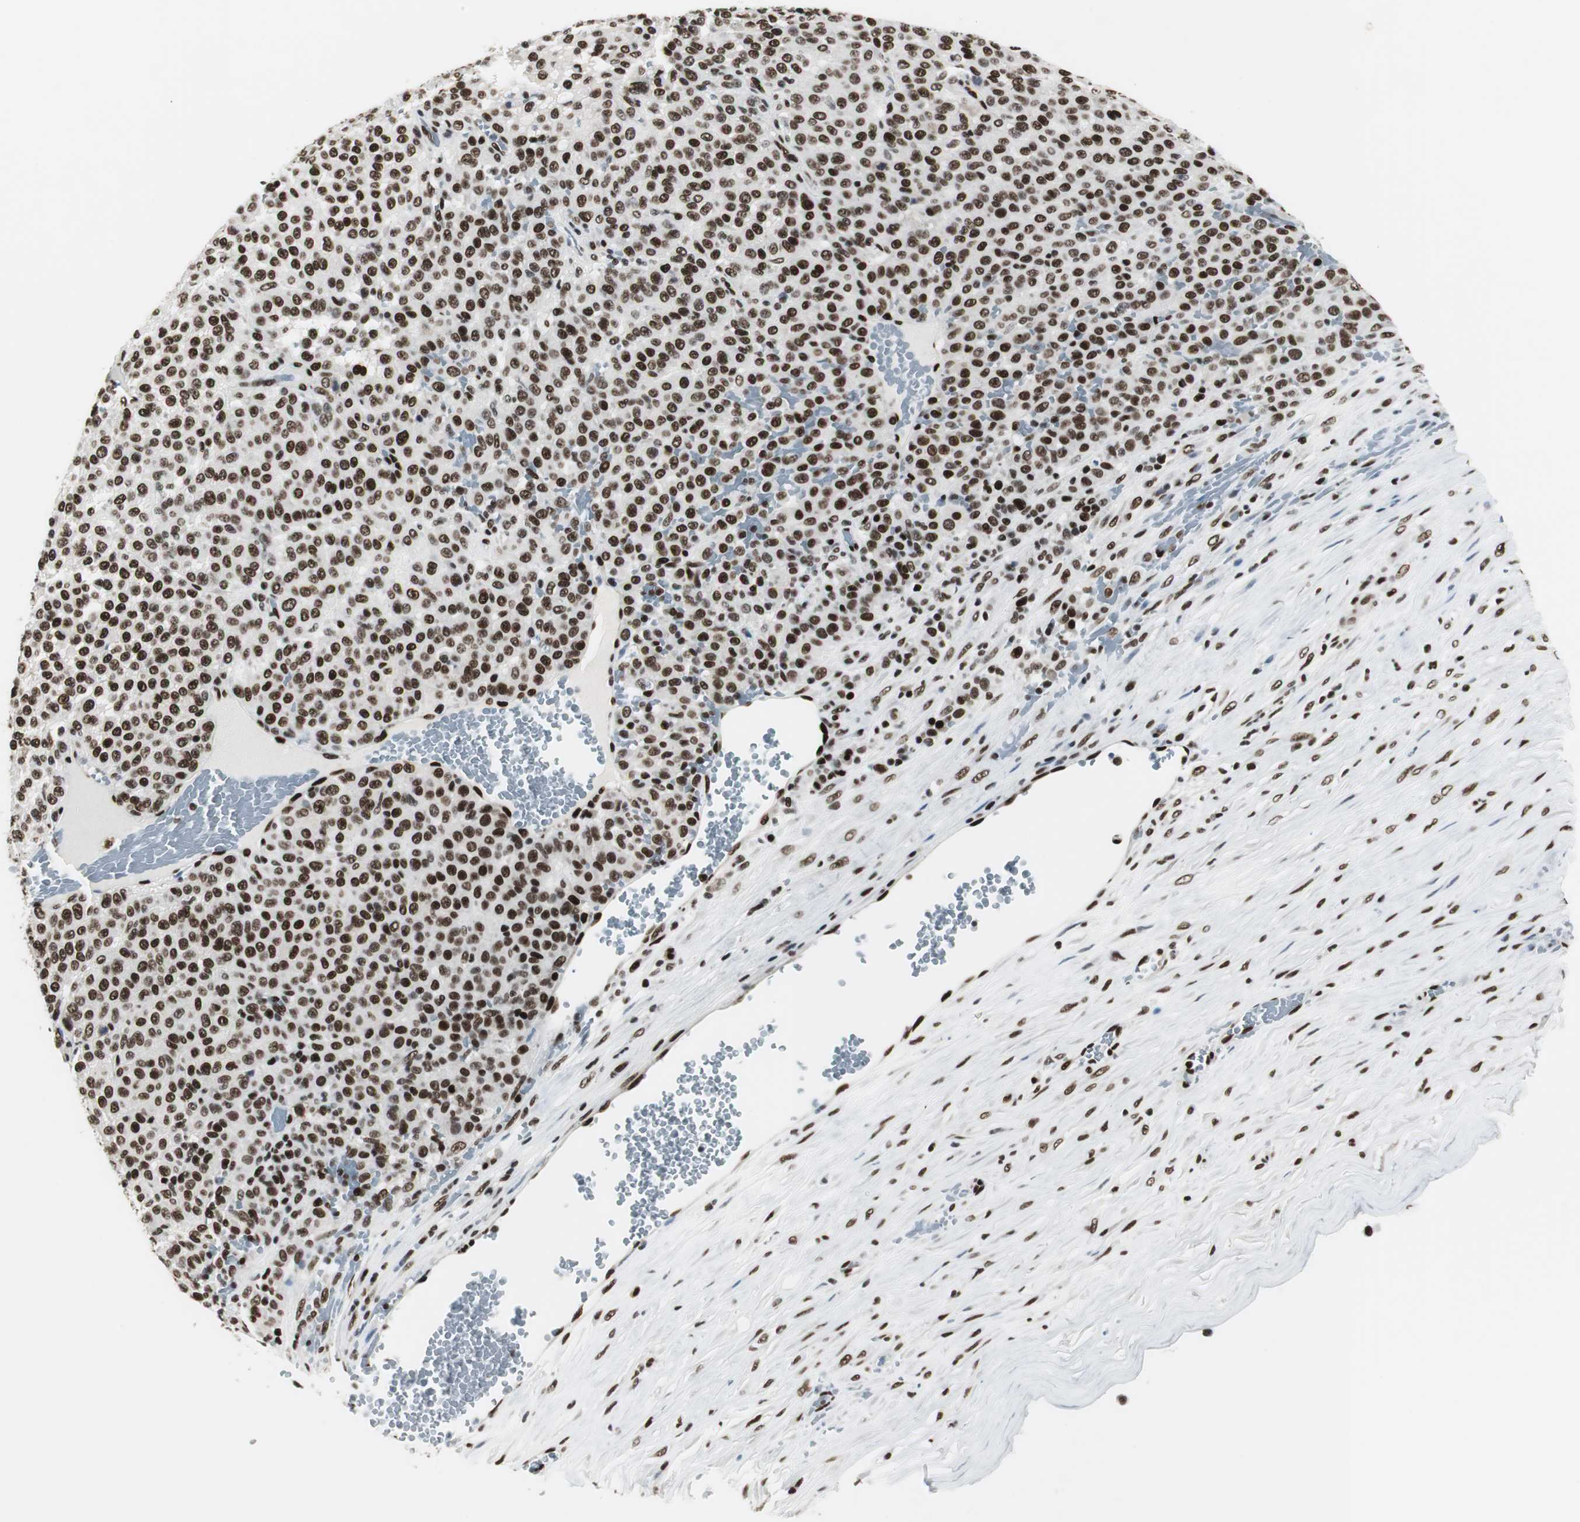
{"staining": {"intensity": "strong", "quantity": ">75%", "location": "nuclear"}, "tissue": "melanoma", "cell_type": "Tumor cells", "image_type": "cancer", "snomed": [{"axis": "morphology", "description": "Malignant melanoma, Metastatic site"}, {"axis": "topography", "description": "Pancreas"}], "caption": "Tumor cells reveal strong nuclear positivity in approximately >75% of cells in melanoma.", "gene": "MEF2D", "patient": {"sex": "female", "age": 30}}